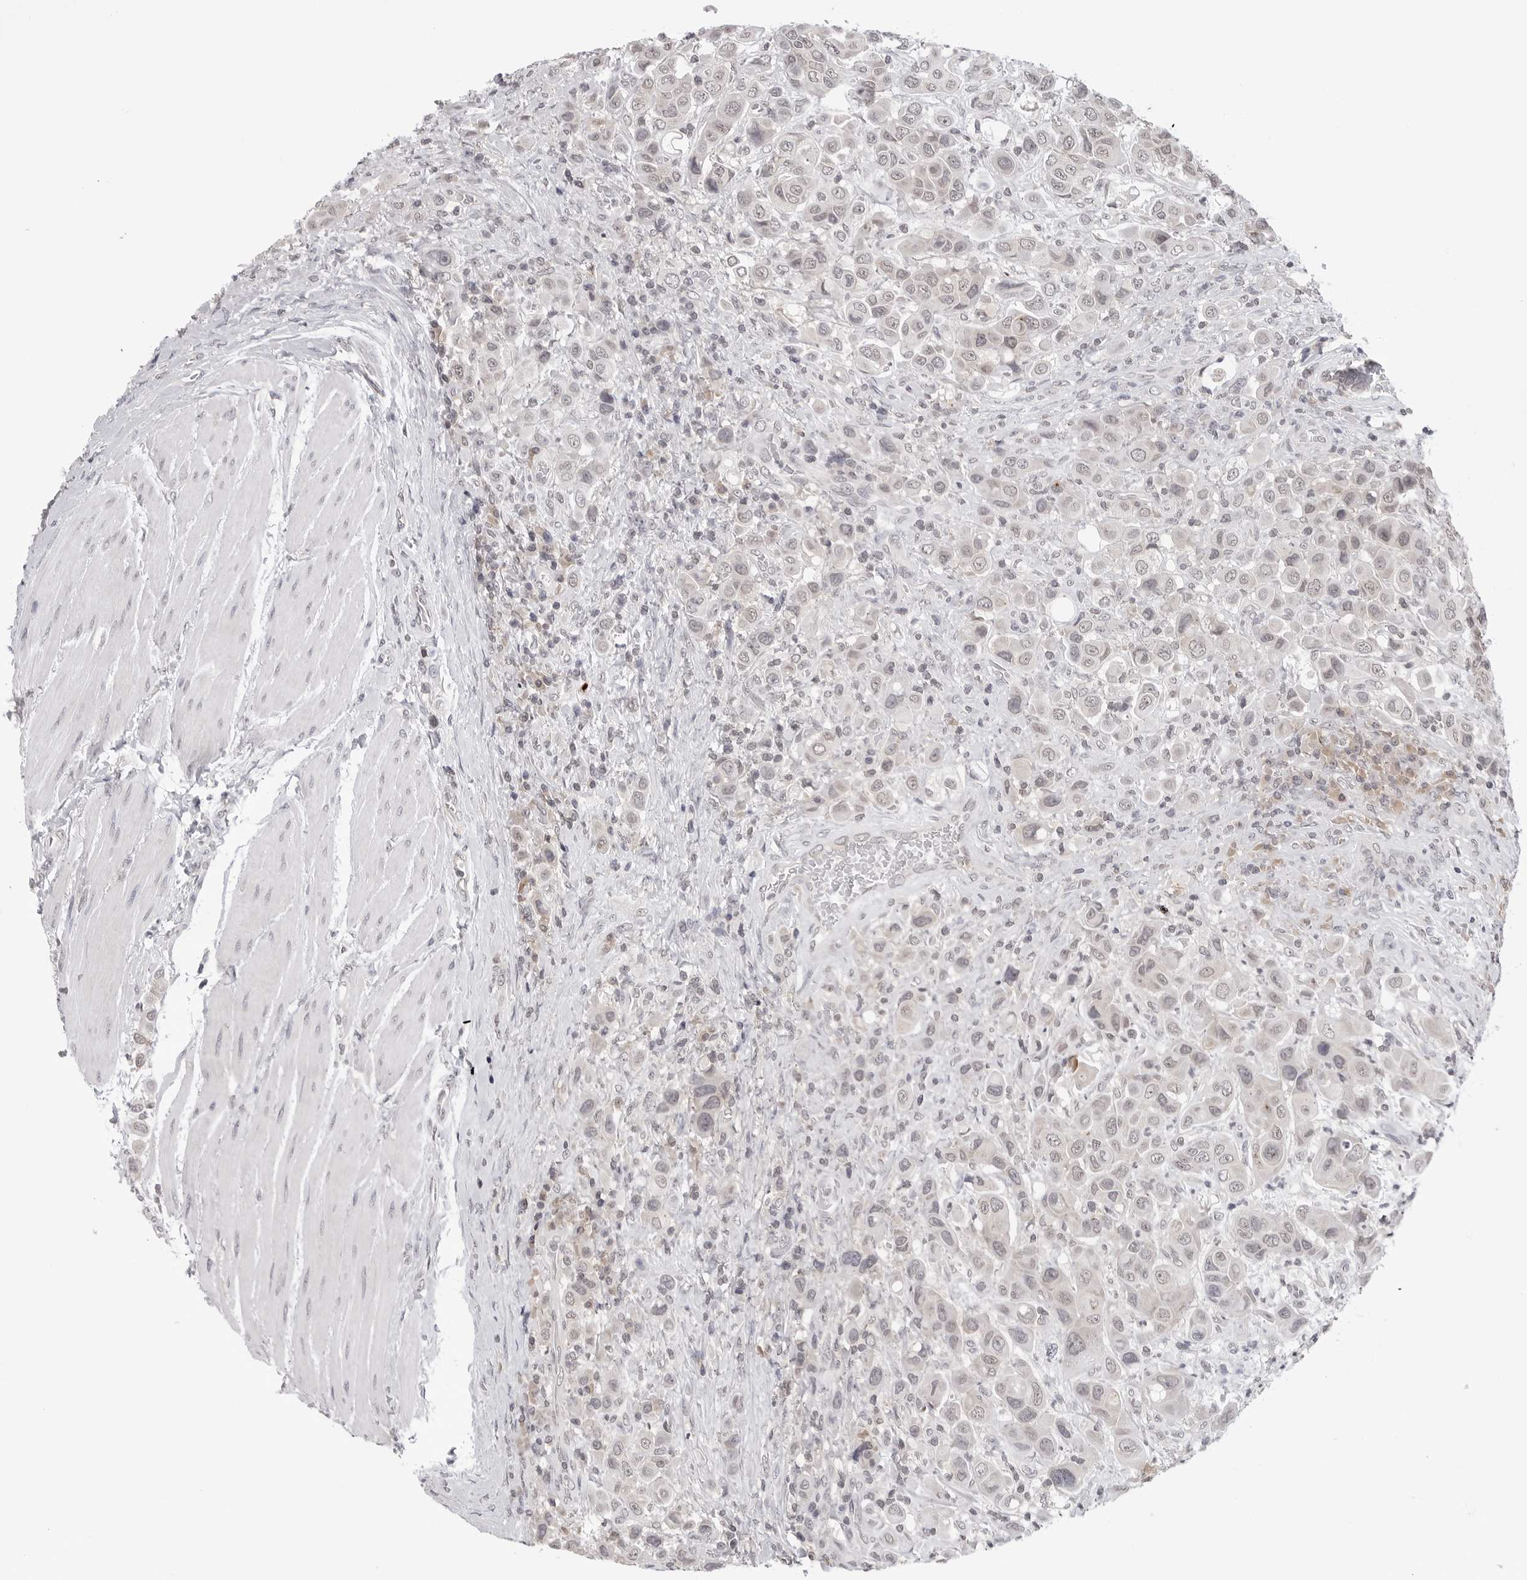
{"staining": {"intensity": "negative", "quantity": "none", "location": "none"}, "tissue": "urothelial cancer", "cell_type": "Tumor cells", "image_type": "cancer", "snomed": [{"axis": "morphology", "description": "Urothelial carcinoma, High grade"}, {"axis": "topography", "description": "Urinary bladder"}], "caption": "Human urothelial cancer stained for a protein using immunohistochemistry shows no expression in tumor cells.", "gene": "CDK20", "patient": {"sex": "male", "age": 50}}